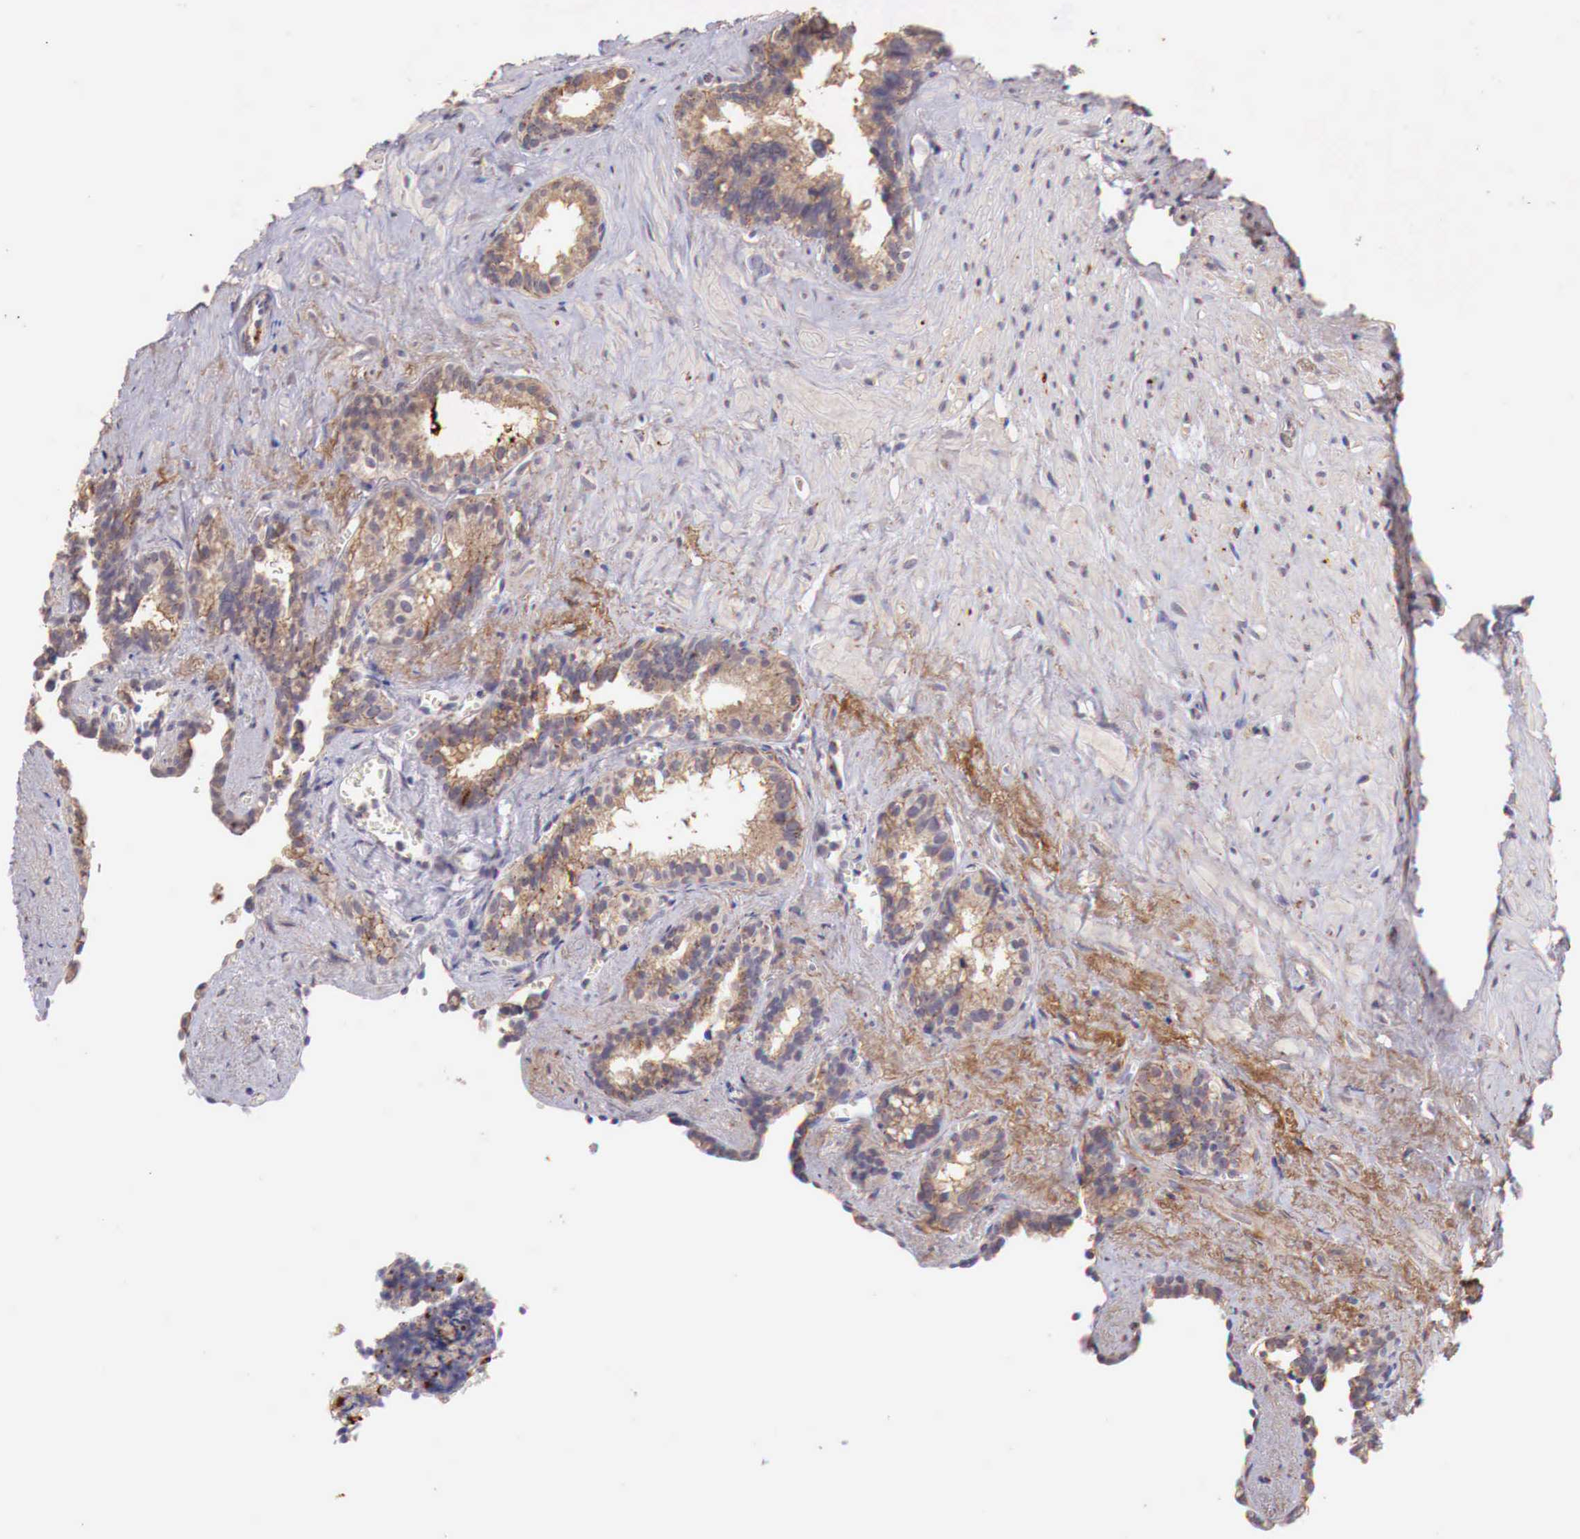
{"staining": {"intensity": "moderate", "quantity": ">75%", "location": "cytoplasmic/membranous"}, "tissue": "seminal vesicle", "cell_type": "Glandular cells", "image_type": "normal", "snomed": [{"axis": "morphology", "description": "Normal tissue, NOS"}, {"axis": "topography", "description": "Seminal veicle"}], "caption": "Normal seminal vesicle was stained to show a protein in brown. There is medium levels of moderate cytoplasmic/membranous positivity in about >75% of glandular cells. (Stains: DAB (3,3'-diaminobenzidine) in brown, nuclei in blue, Microscopy: brightfield microscopy at high magnification).", "gene": "CHRDL1", "patient": {"sex": "male", "age": 60}}